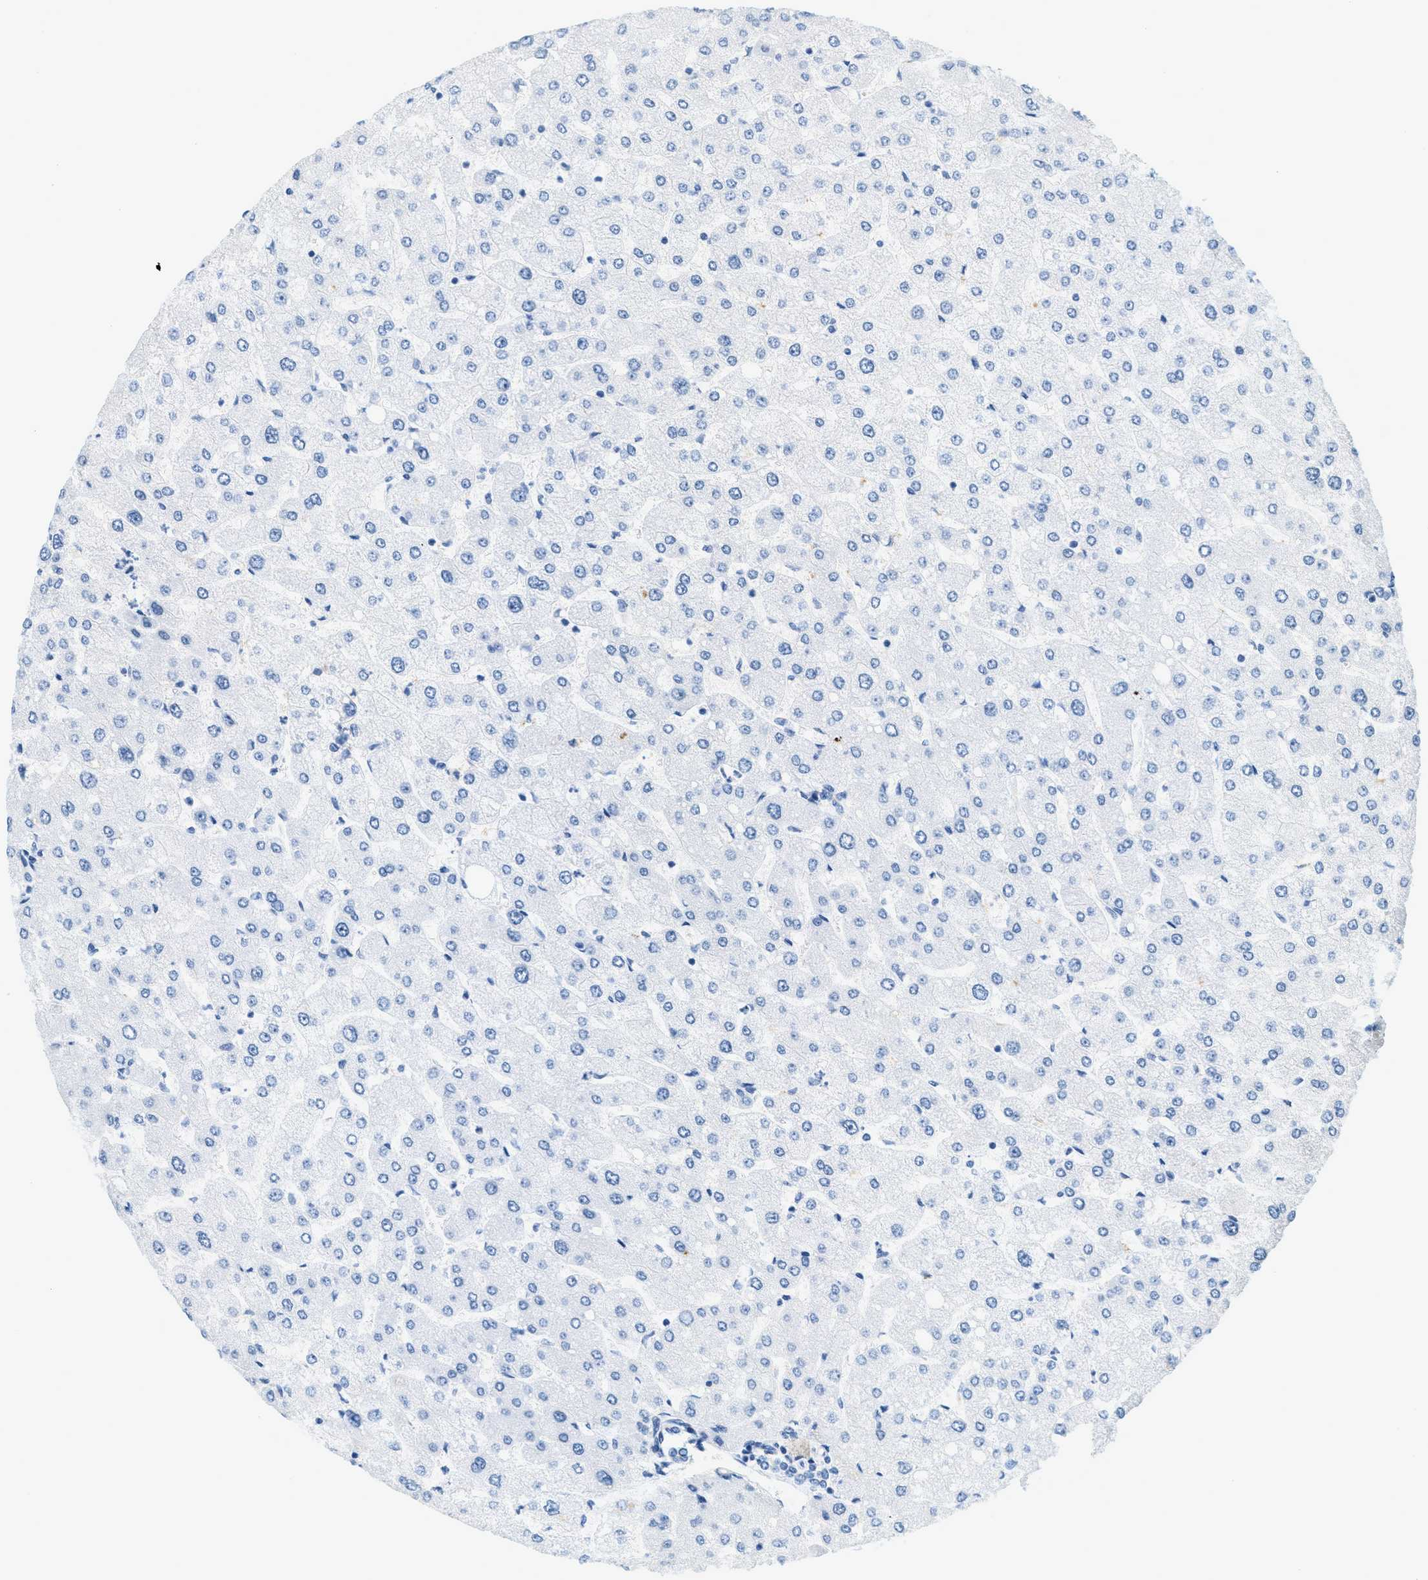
{"staining": {"intensity": "negative", "quantity": "none", "location": "none"}, "tissue": "liver", "cell_type": "Hepatocytes", "image_type": "normal", "snomed": [{"axis": "morphology", "description": "Normal tissue, NOS"}, {"axis": "topography", "description": "Liver"}], "caption": "A high-resolution photomicrograph shows IHC staining of normal liver, which shows no significant staining in hepatocytes.", "gene": "CYP4X1", "patient": {"sex": "male", "age": 55}}